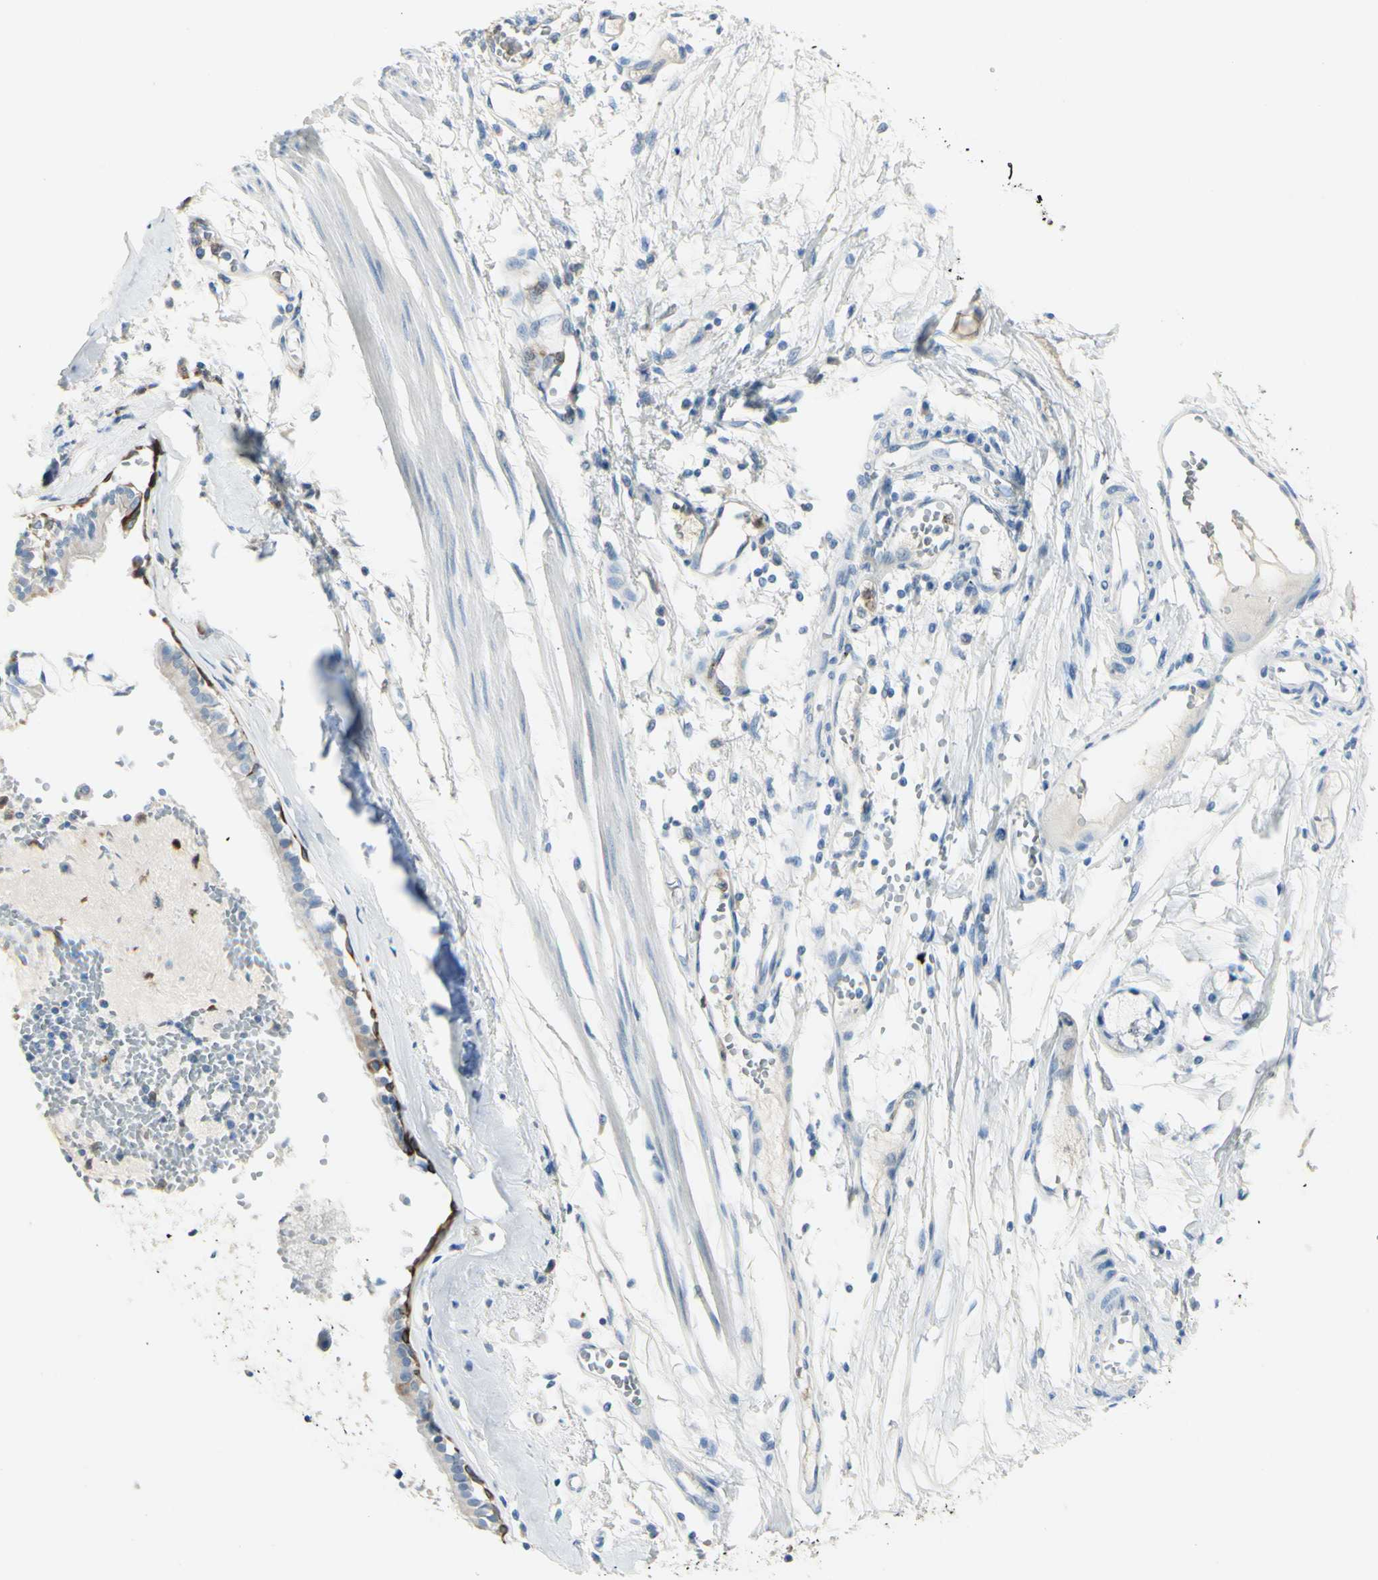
{"staining": {"intensity": "moderate", "quantity": "25%-75%", "location": "cytoplasmic/membranous,nuclear"}, "tissue": "bronchus", "cell_type": "Respiratory epithelial cells", "image_type": "normal", "snomed": [{"axis": "morphology", "description": "Normal tissue, NOS"}, {"axis": "topography", "description": "Bronchus"}, {"axis": "topography", "description": "Lung"}], "caption": "A histopathology image of human bronchus stained for a protein displays moderate cytoplasmic/membranous,nuclear brown staining in respiratory epithelial cells. (DAB = brown stain, brightfield microscopy at high magnification).", "gene": "ZNF557", "patient": {"sex": "female", "age": 56}}